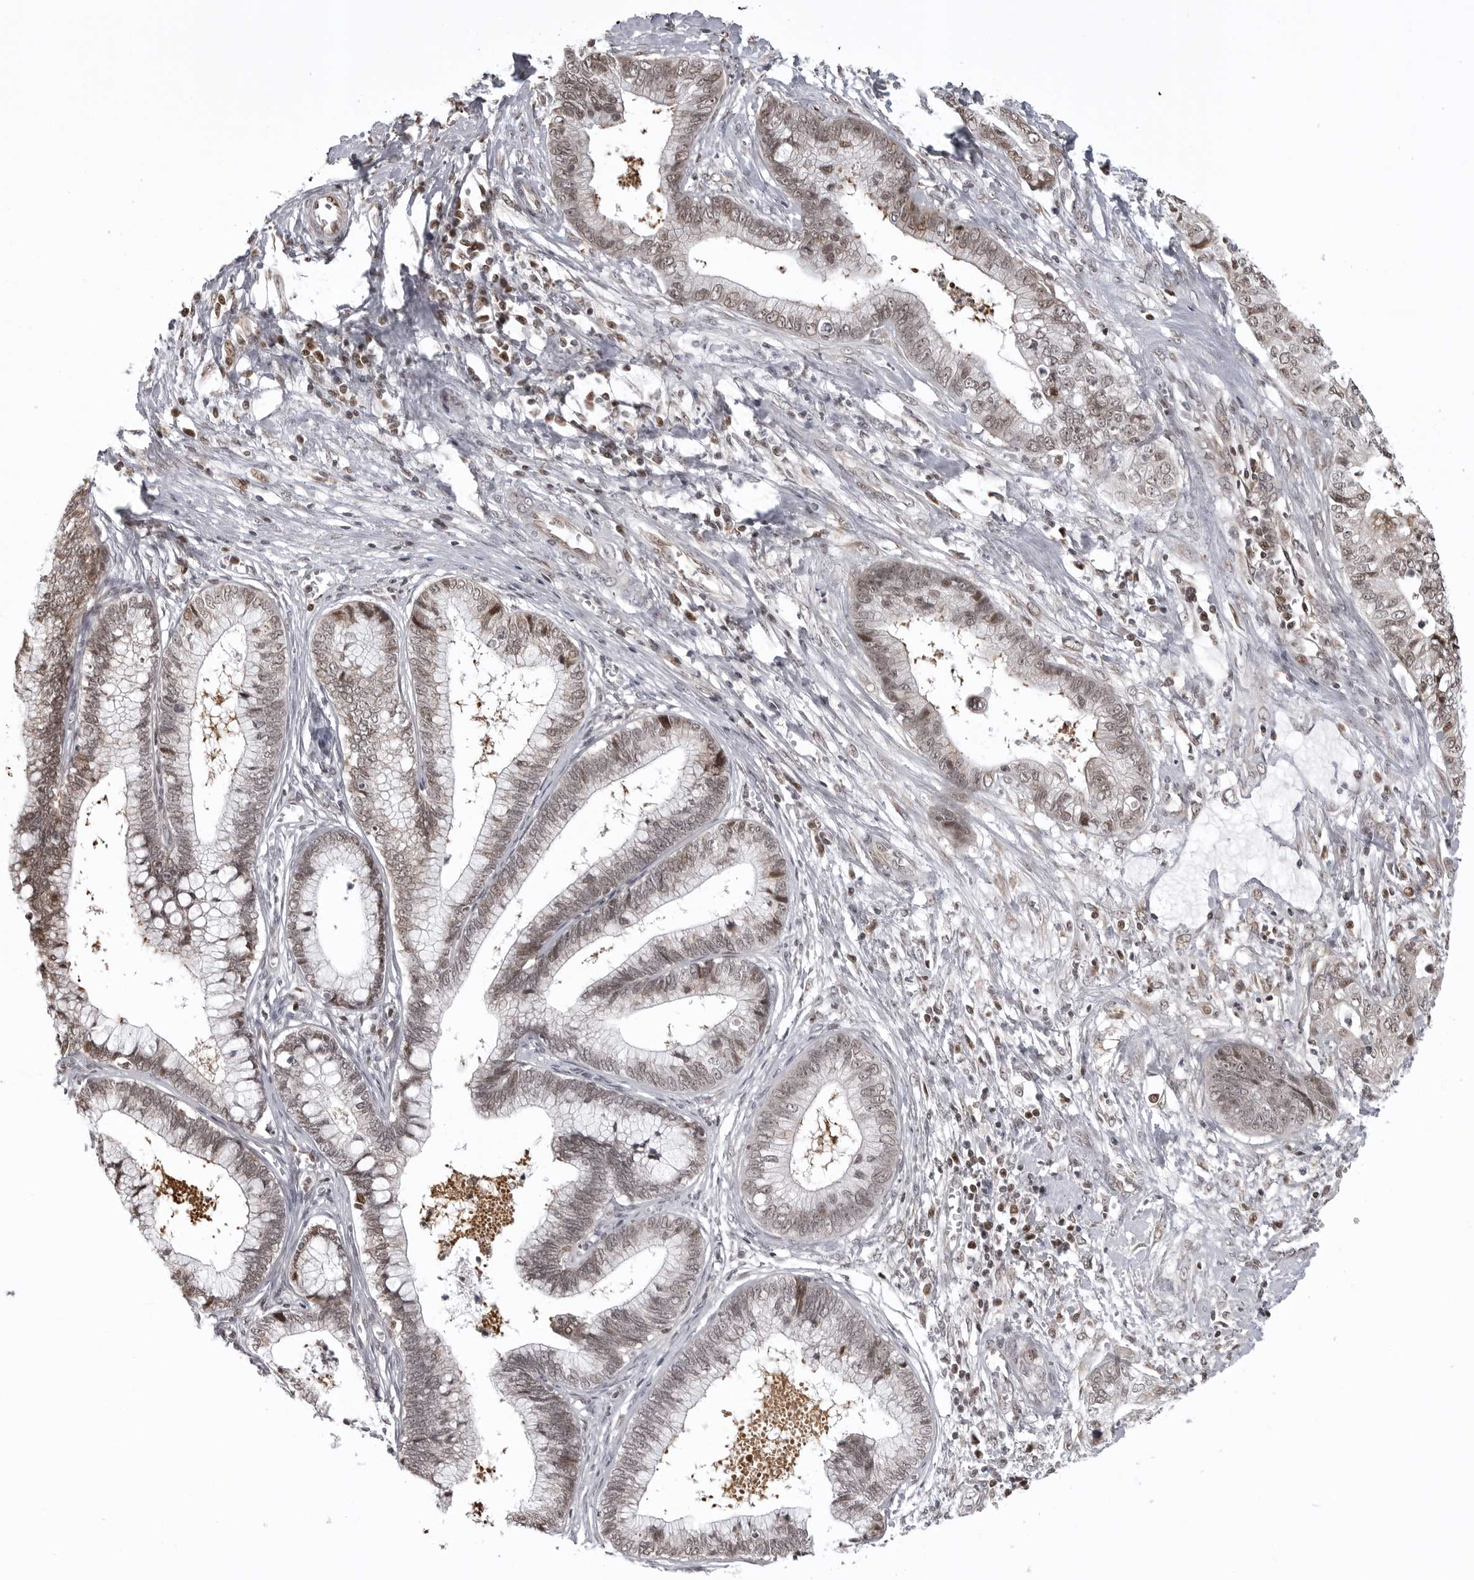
{"staining": {"intensity": "weak", "quantity": ">75%", "location": "cytoplasmic/membranous,nuclear"}, "tissue": "cervical cancer", "cell_type": "Tumor cells", "image_type": "cancer", "snomed": [{"axis": "morphology", "description": "Adenocarcinoma, NOS"}, {"axis": "topography", "description": "Cervix"}], "caption": "DAB immunohistochemical staining of cervical cancer shows weak cytoplasmic/membranous and nuclear protein expression in about >75% of tumor cells.", "gene": "PHF3", "patient": {"sex": "female", "age": 44}}